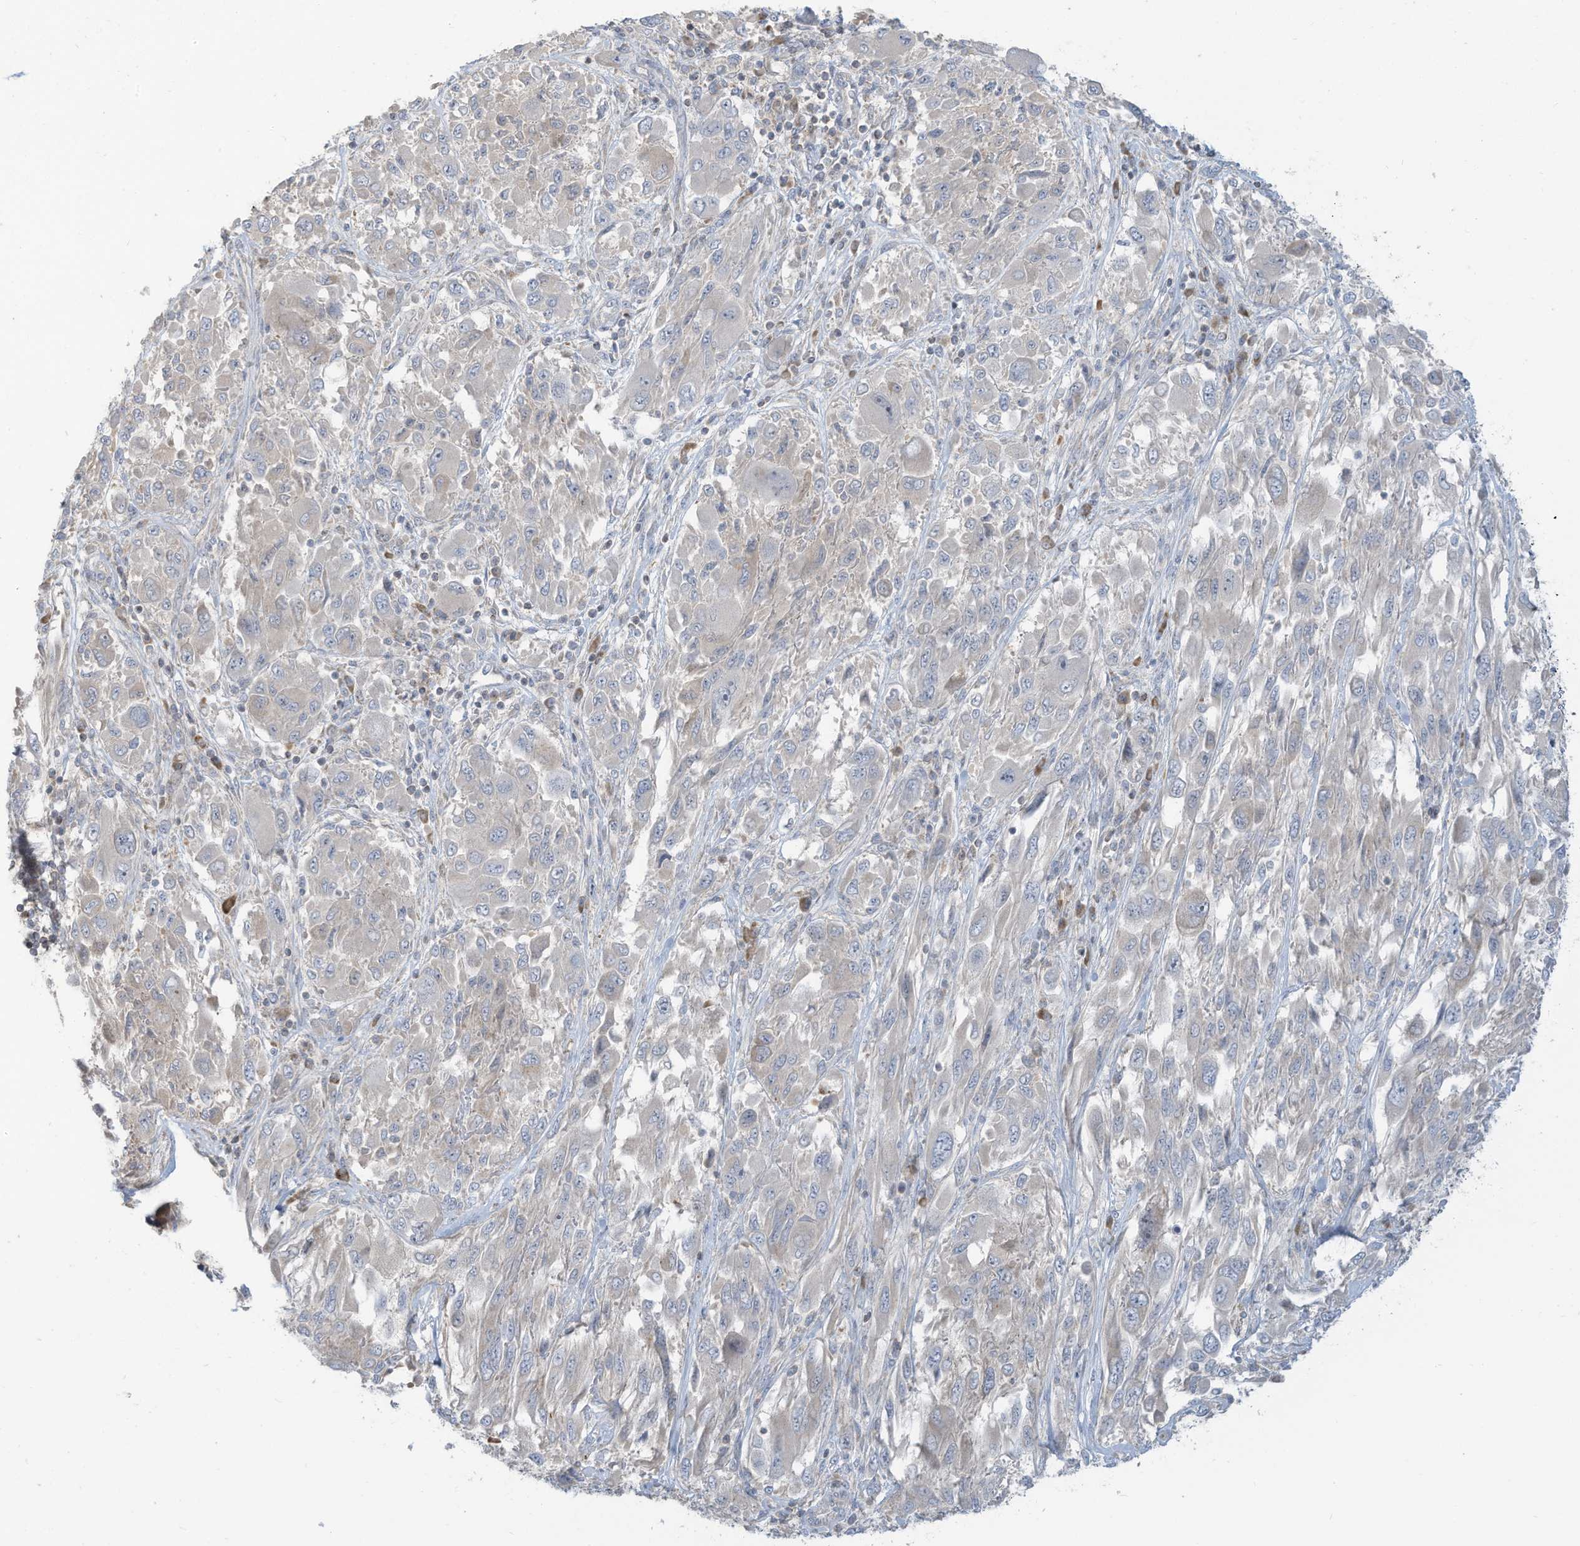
{"staining": {"intensity": "negative", "quantity": "none", "location": "none"}, "tissue": "melanoma", "cell_type": "Tumor cells", "image_type": "cancer", "snomed": [{"axis": "morphology", "description": "Malignant melanoma, NOS"}, {"axis": "topography", "description": "Skin"}], "caption": "Malignant melanoma was stained to show a protein in brown. There is no significant positivity in tumor cells.", "gene": "GTPBP2", "patient": {"sex": "female", "age": 91}}